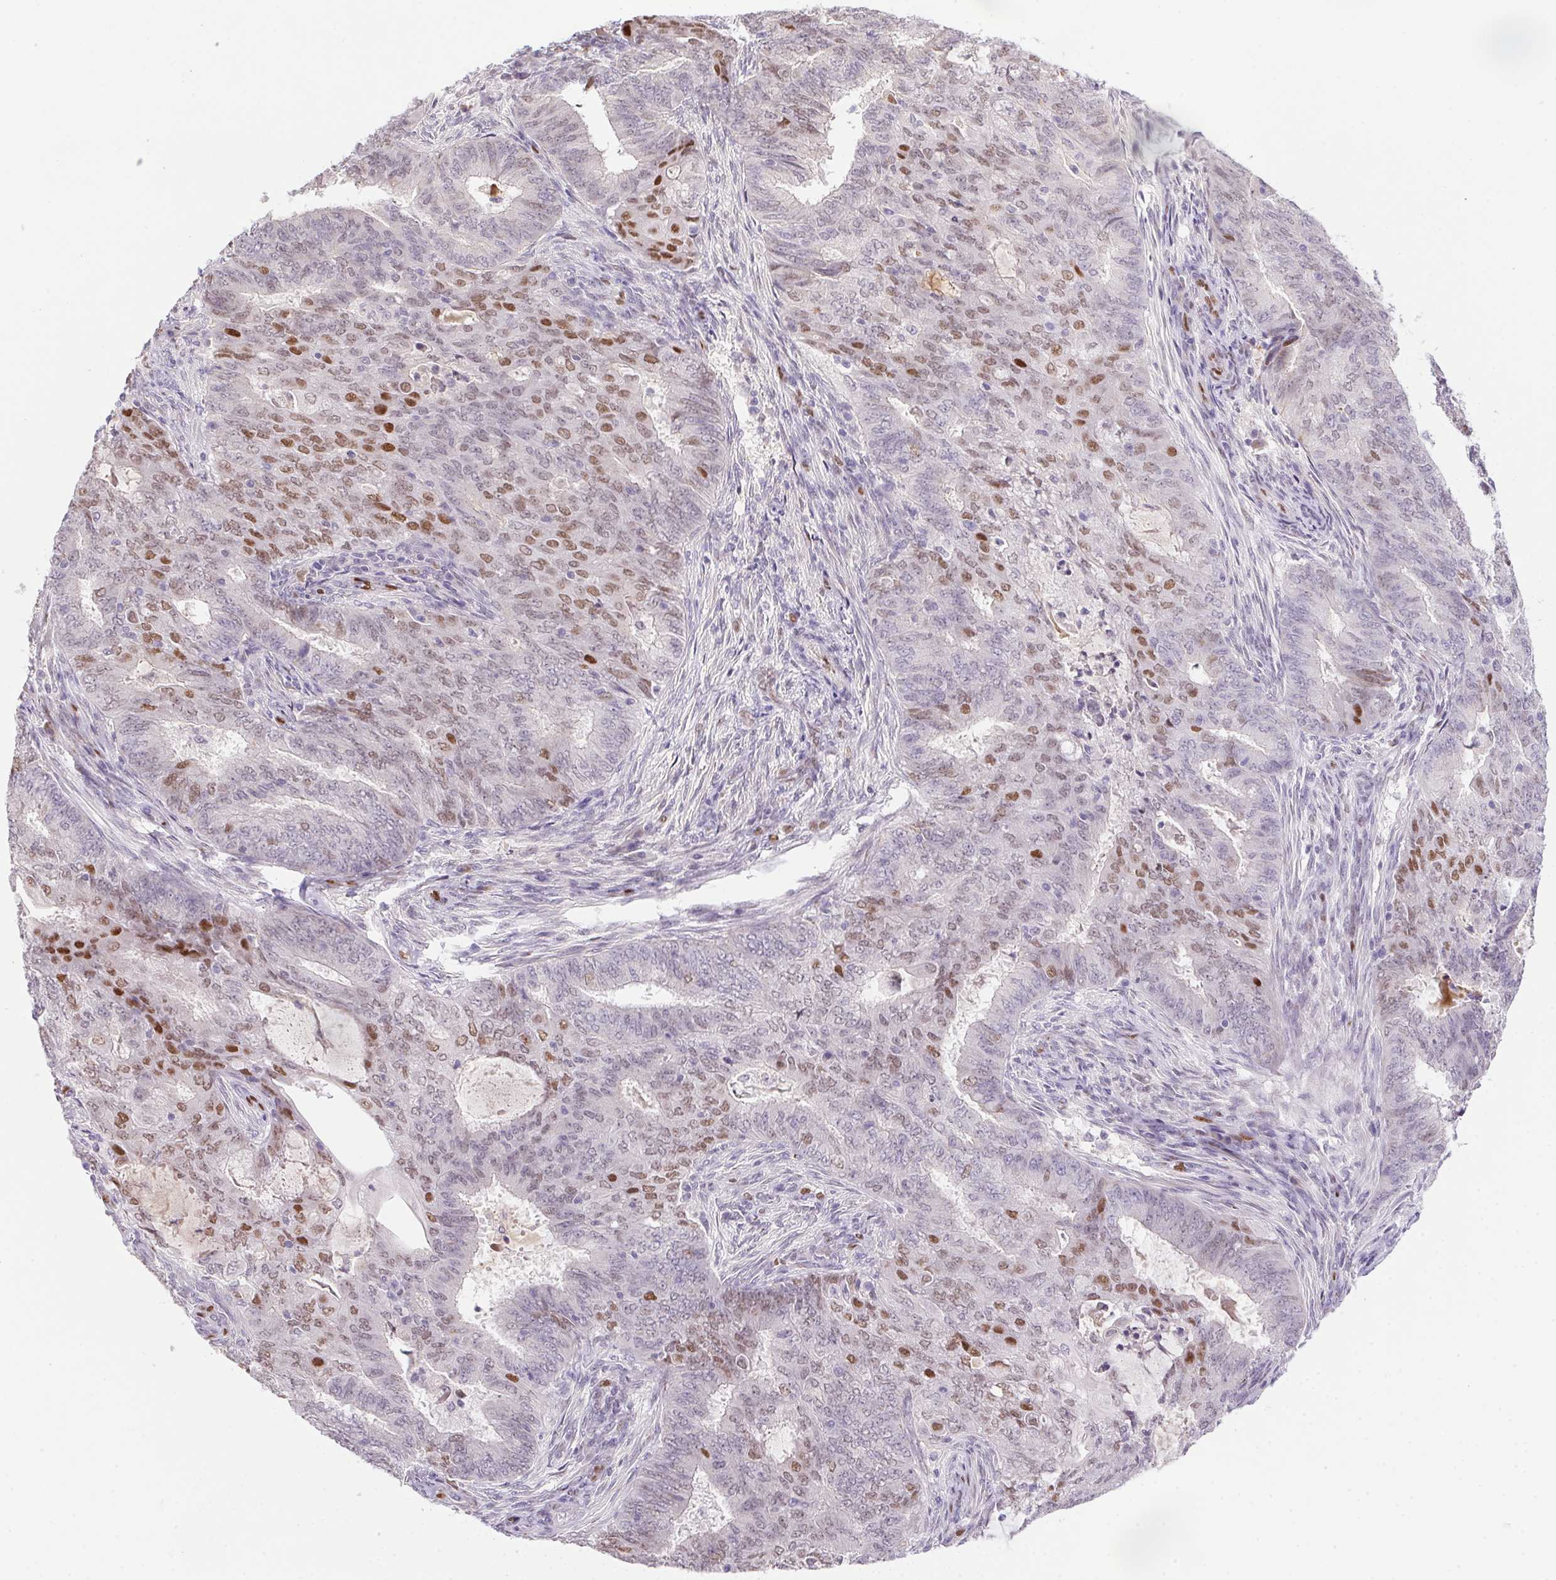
{"staining": {"intensity": "moderate", "quantity": "25%-75%", "location": "nuclear"}, "tissue": "endometrial cancer", "cell_type": "Tumor cells", "image_type": "cancer", "snomed": [{"axis": "morphology", "description": "Adenocarcinoma, NOS"}, {"axis": "topography", "description": "Endometrium"}], "caption": "Endometrial cancer stained with a protein marker exhibits moderate staining in tumor cells.", "gene": "SP9", "patient": {"sex": "female", "age": 62}}